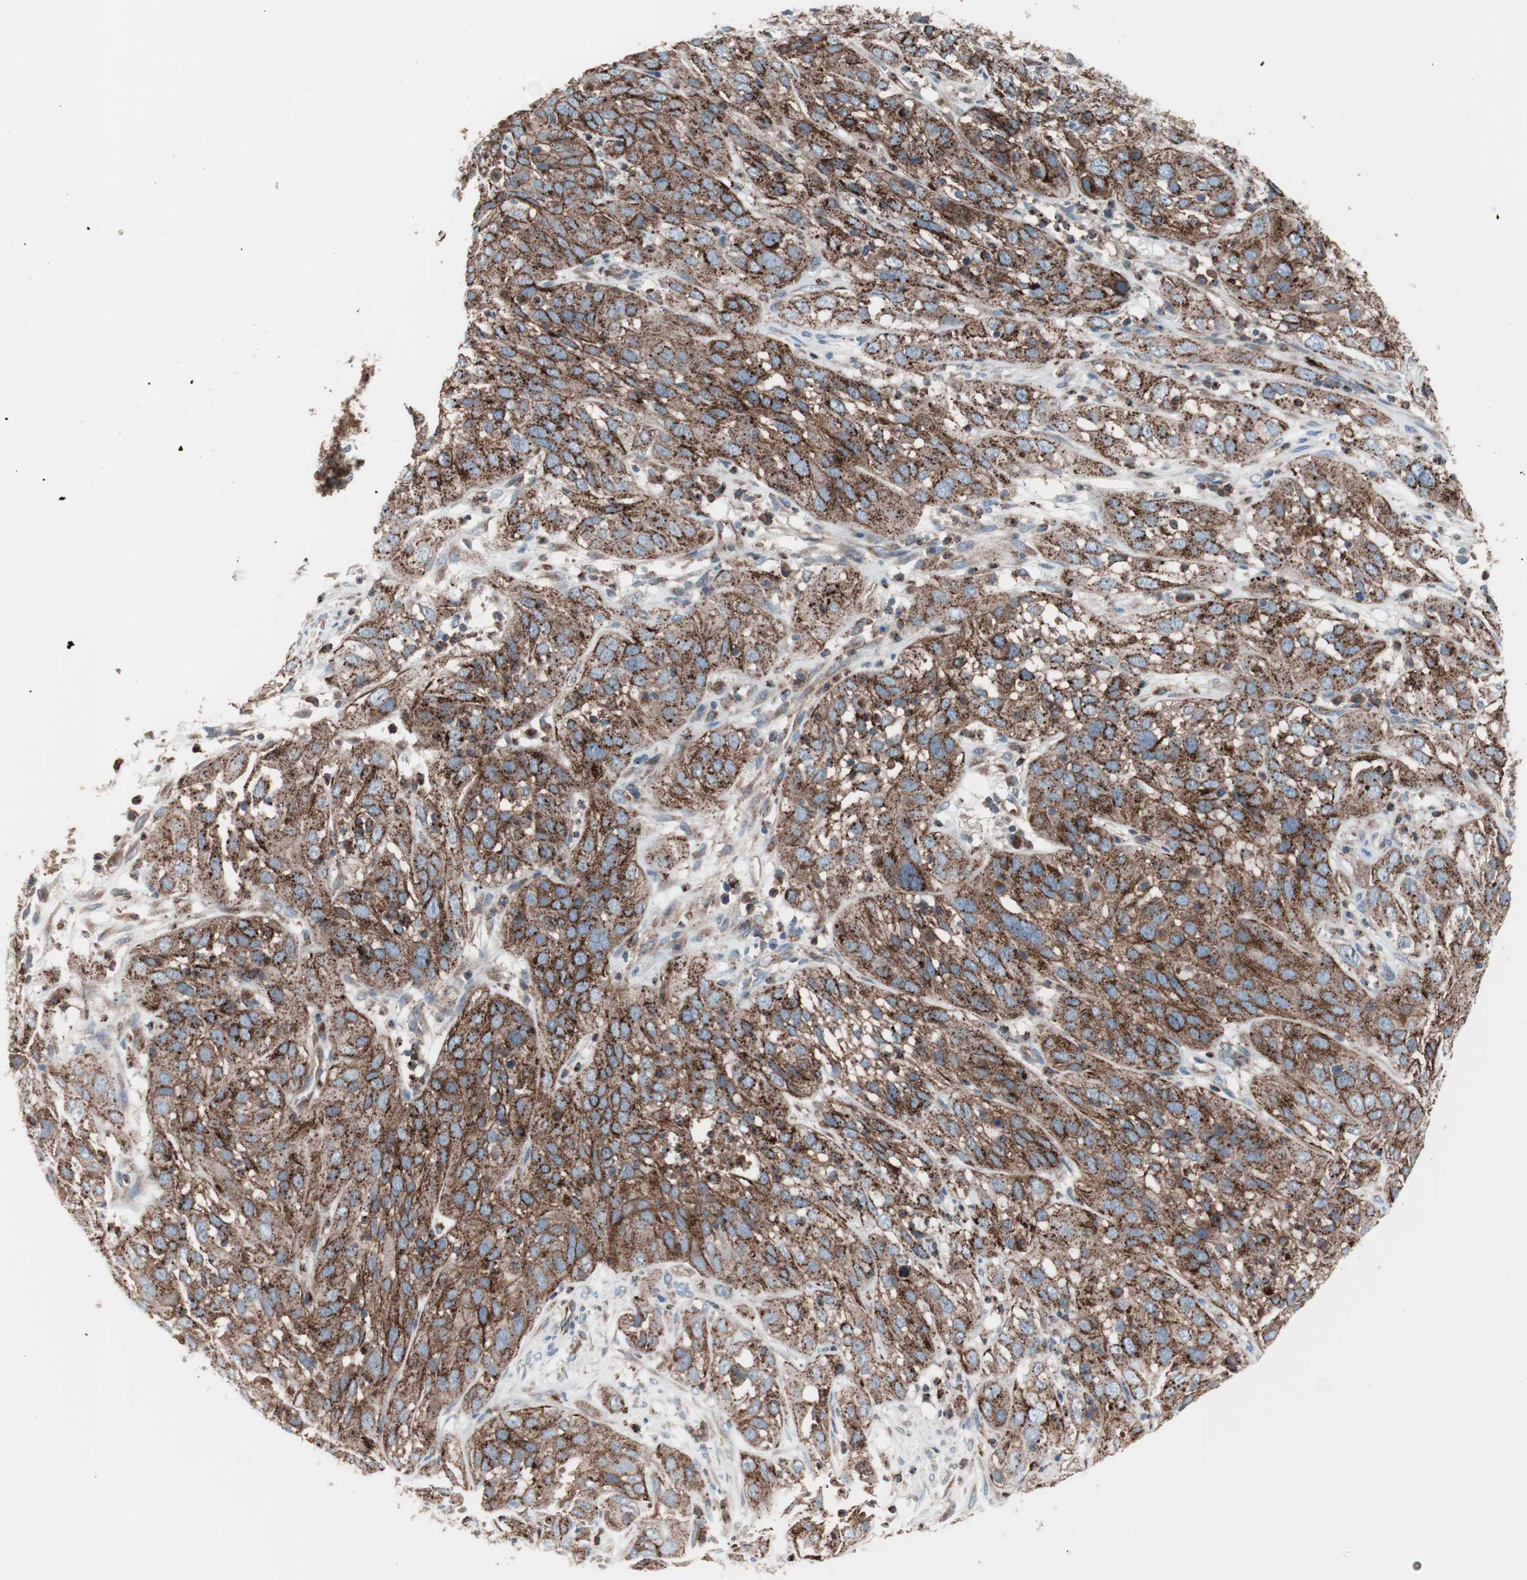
{"staining": {"intensity": "strong", "quantity": ">75%", "location": "cytoplasmic/membranous"}, "tissue": "cervical cancer", "cell_type": "Tumor cells", "image_type": "cancer", "snomed": [{"axis": "morphology", "description": "Squamous cell carcinoma, NOS"}, {"axis": "topography", "description": "Cervix"}], "caption": "Protein expression analysis of human cervical cancer reveals strong cytoplasmic/membranous expression in approximately >75% of tumor cells.", "gene": "FLOT2", "patient": {"sex": "female", "age": 32}}